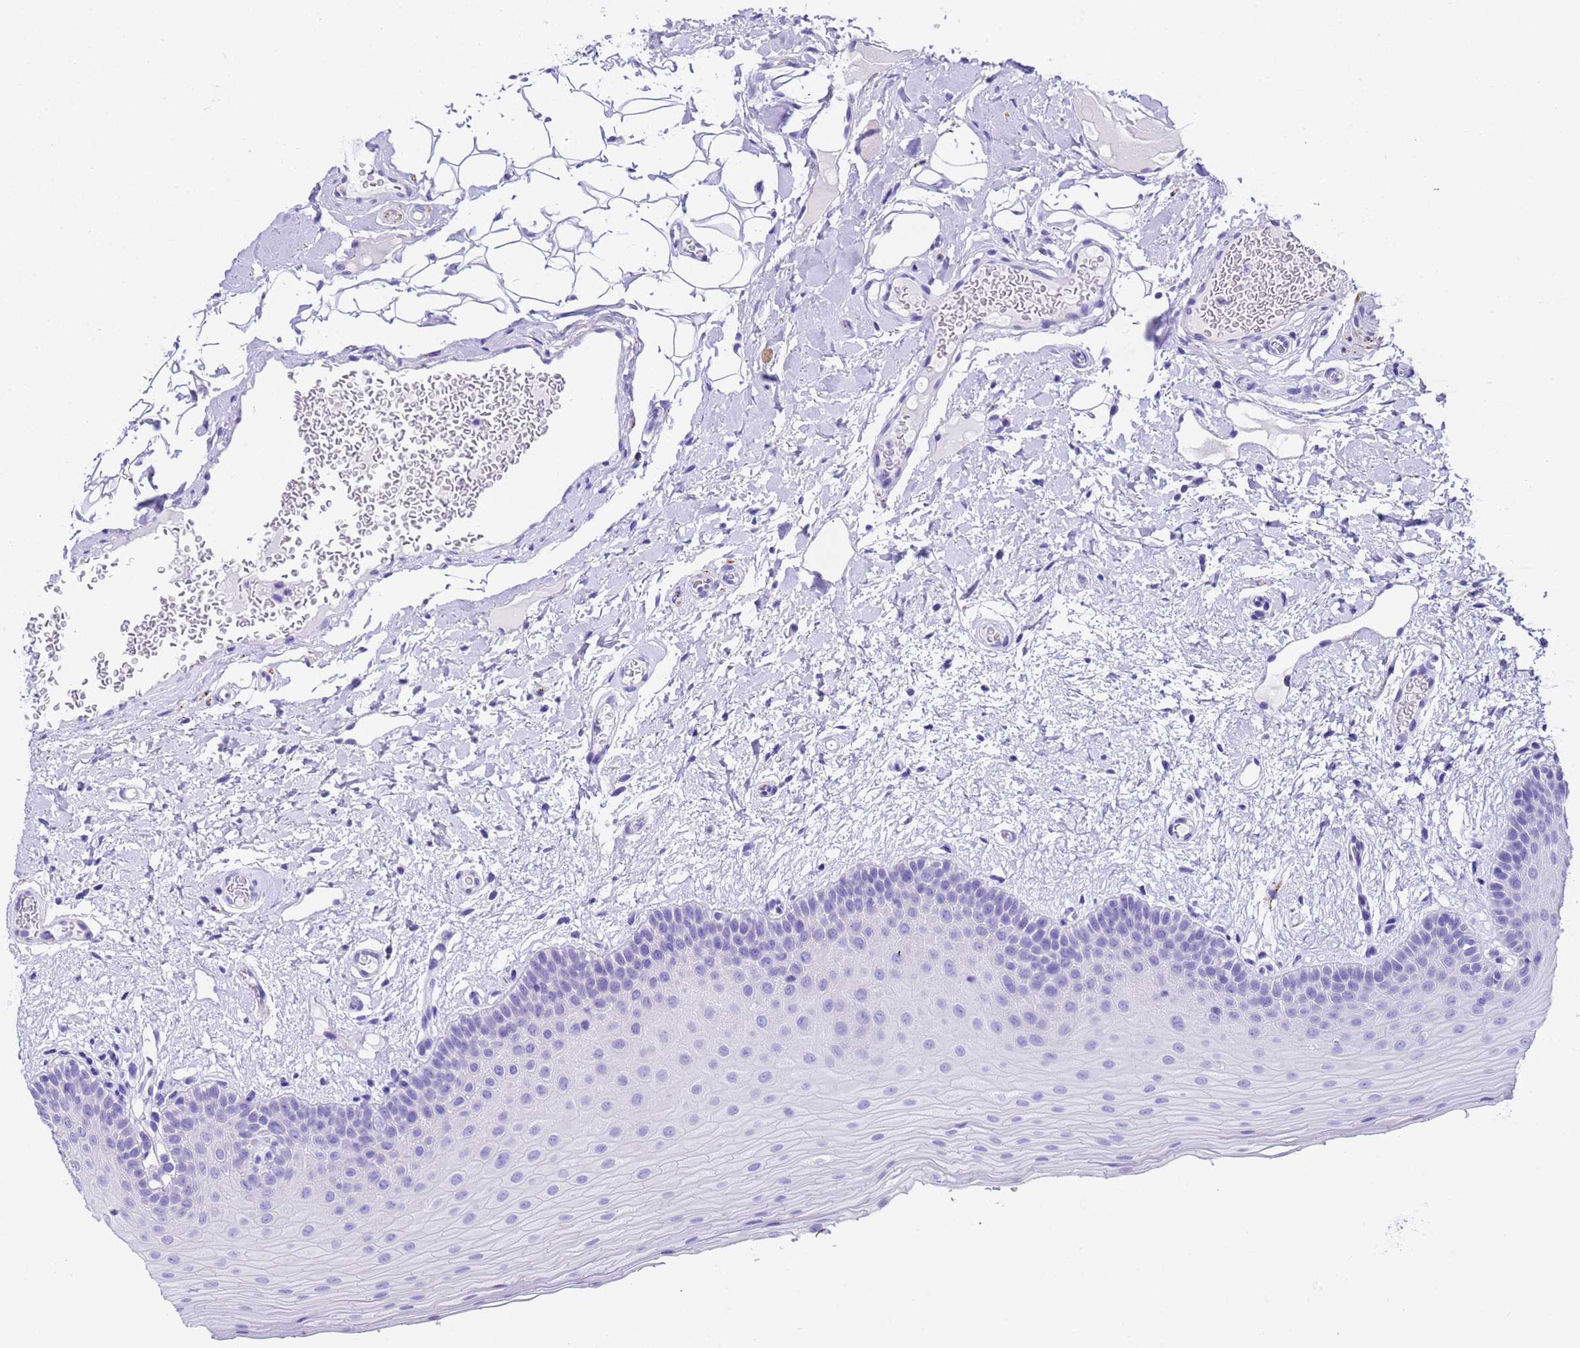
{"staining": {"intensity": "negative", "quantity": "none", "location": "none"}, "tissue": "oral mucosa", "cell_type": "Squamous epithelial cells", "image_type": "normal", "snomed": [{"axis": "morphology", "description": "Normal tissue, NOS"}, {"axis": "topography", "description": "Oral tissue"}, {"axis": "topography", "description": "Tounge, NOS"}], "caption": "A high-resolution photomicrograph shows immunohistochemistry (IHC) staining of normal oral mucosa, which shows no significant expression in squamous epithelial cells. (Immunohistochemistry (ihc), brightfield microscopy, high magnification).", "gene": "FAM72A", "patient": {"sex": "male", "age": 47}}